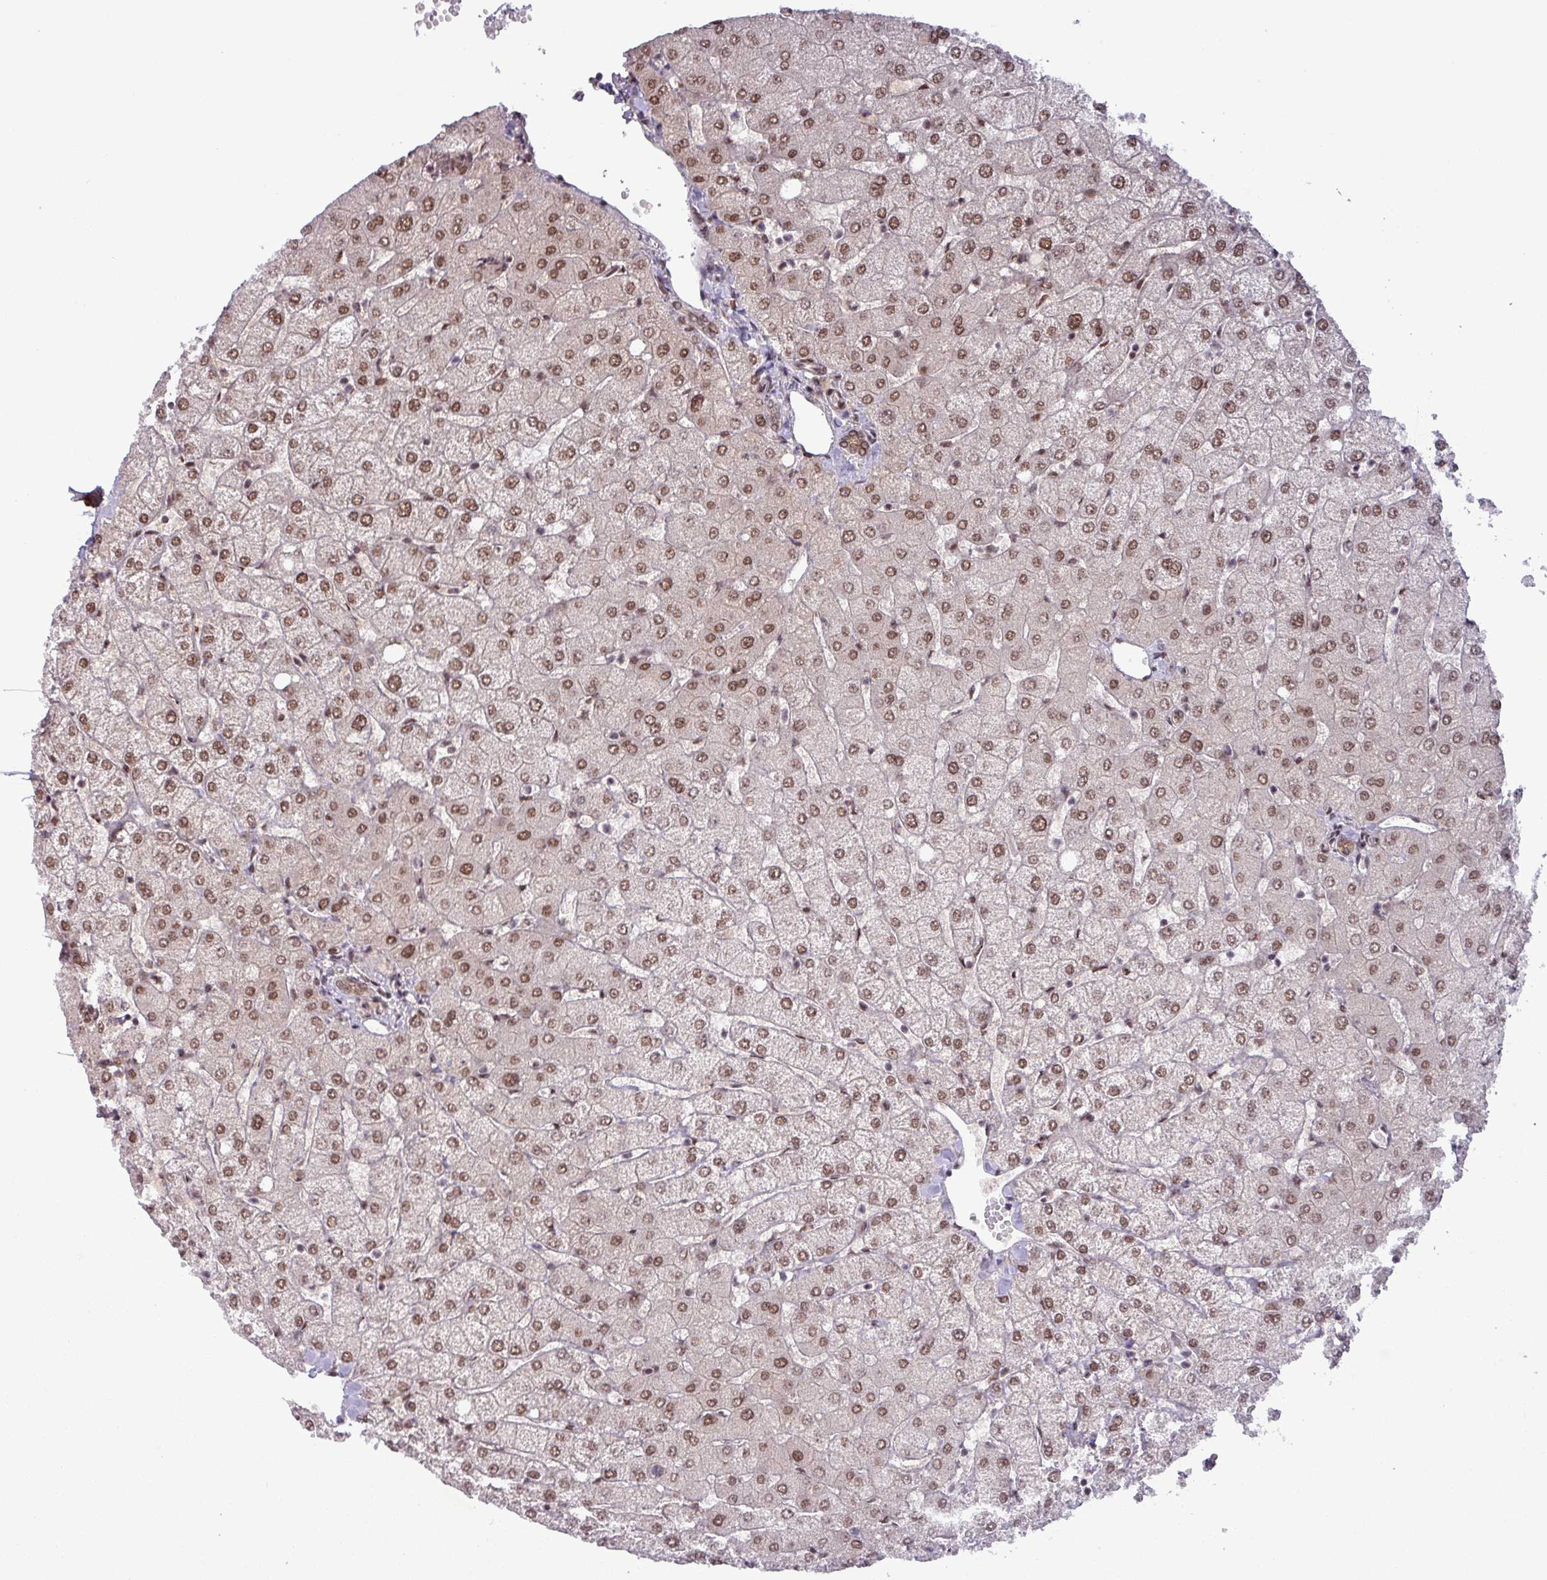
{"staining": {"intensity": "moderate", "quantity": ">75%", "location": "nuclear"}, "tissue": "liver", "cell_type": "Cholangiocytes", "image_type": "normal", "snomed": [{"axis": "morphology", "description": "Normal tissue, NOS"}, {"axis": "topography", "description": "Liver"}], "caption": "Immunohistochemical staining of benign human liver exhibits moderate nuclear protein staining in about >75% of cholangiocytes. (IHC, brightfield microscopy, high magnification).", "gene": "SRSF2", "patient": {"sex": "female", "age": 54}}